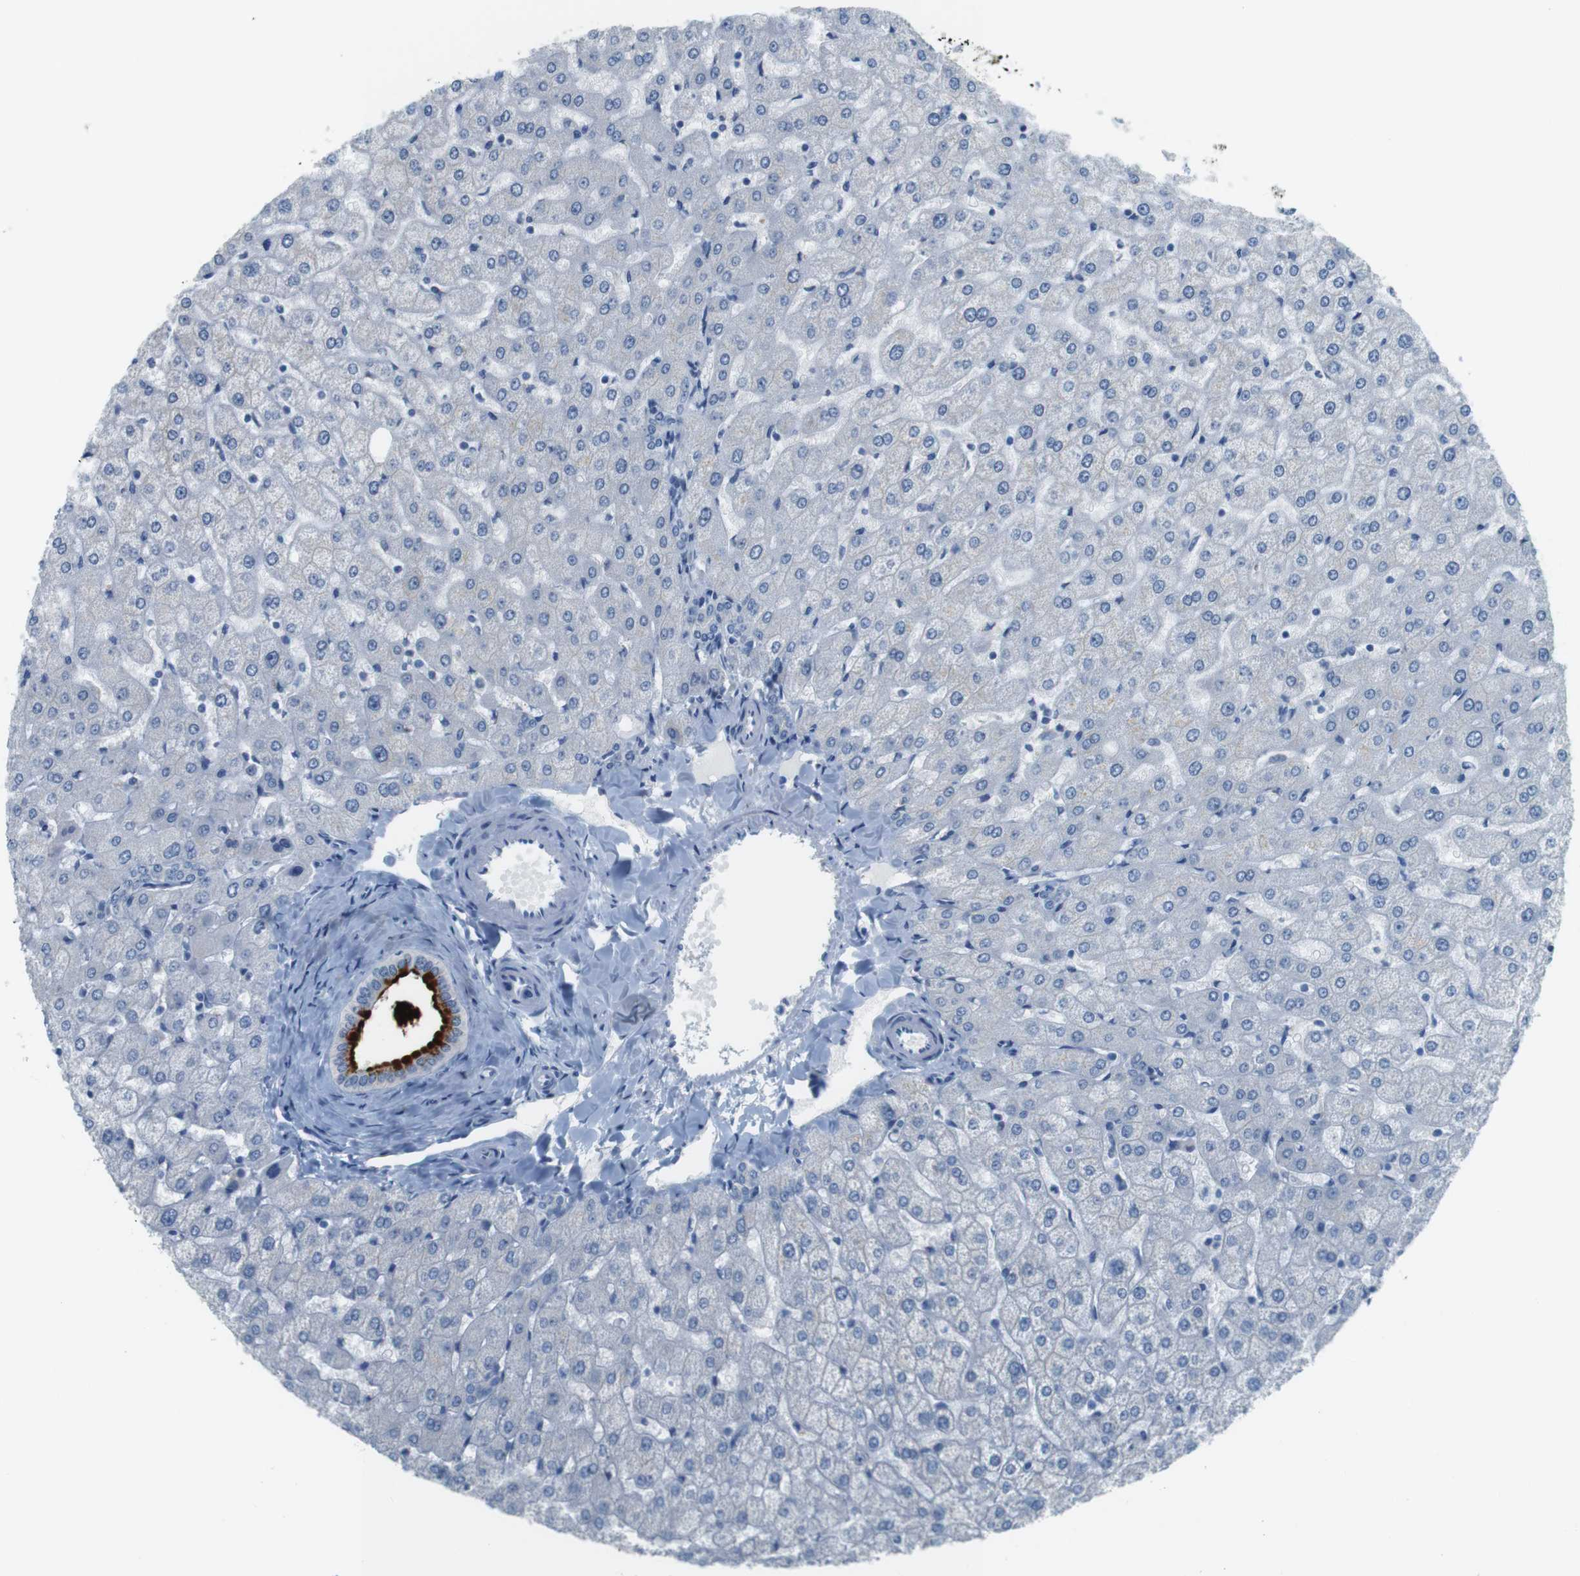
{"staining": {"intensity": "weak", "quantity": "<25%", "location": "cytoplasmic/membranous"}, "tissue": "liver", "cell_type": "Cholangiocytes", "image_type": "normal", "snomed": [{"axis": "morphology", "description": "Normal tissue, NOS"}, {"axis": "morphology", "description": "Fibrosis, NOS"}, {"axis": "topography", "description": "Liver"}], "caption": "Normal liver was stained to show a protein in brown. There is no significant expression in cholangiocytes.", "gene": "MUC5B", "patient": {"sex": "female", "age": 29}}